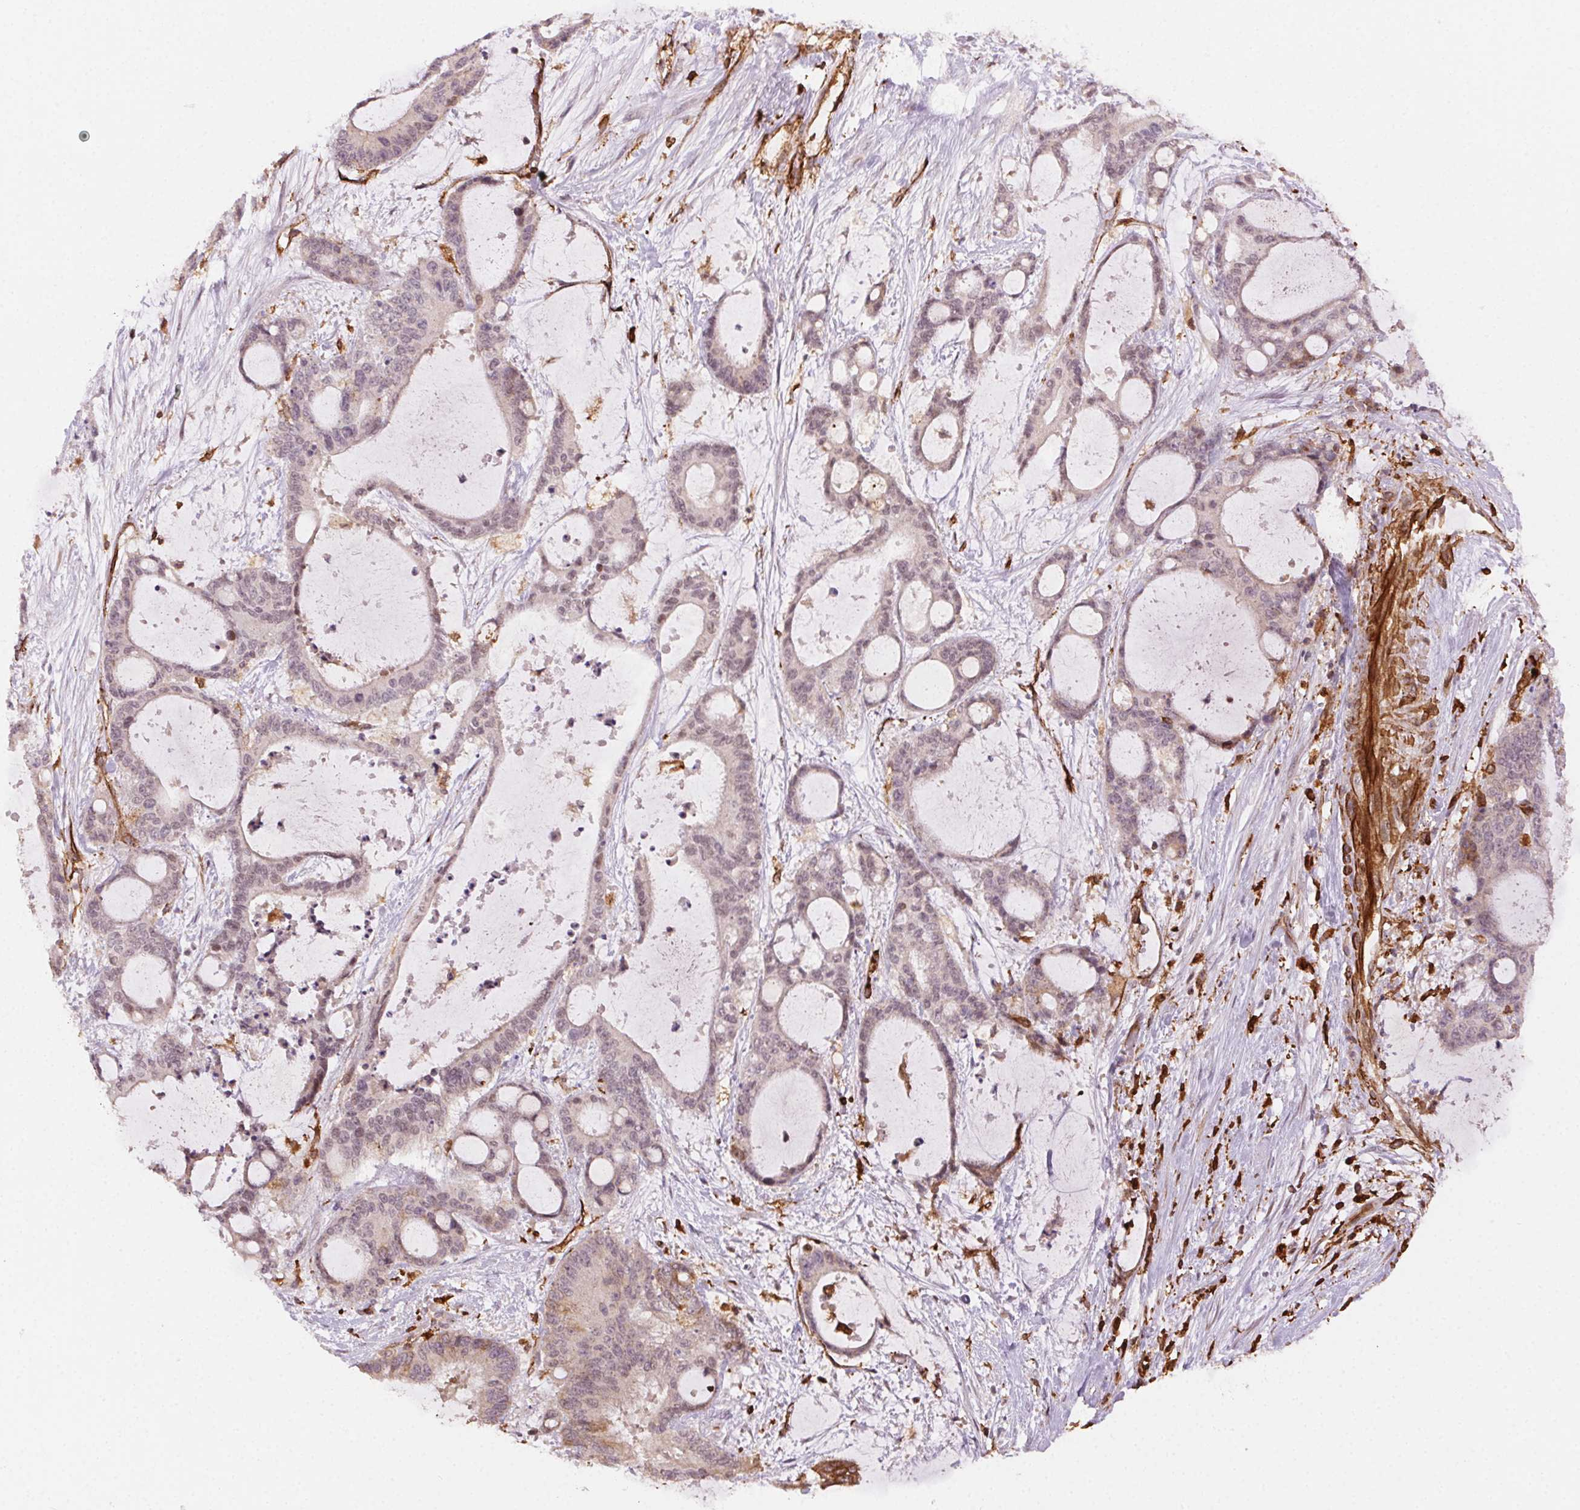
{"staining": {"intensity": "weak", "quantity": "25%-75%", "location": "cytoplasmic/membranous"}, "tissue": "liver cancer", "cell_type": "Tumor cells", "image_type": "cancer", "snomed": [{"axis": "morphology", "description": "Normal tissue, NOS"}, {"axis": "morphology", "description": "Cholangiocarcinoma"}, {"axis": "topography", "description": "Liver"}, {"axis": "topography", "description": "Peripheral nerve tissue"}], "caption": "This is an image of immunohistochemistry (IHC) staining of cholangiocarcinoma (liver), which shows weak positivity in the cytoplasmic/membranous of tumor cells.", "gene": "RNASET2", "patient": {"sex": "female", "age": 73}}